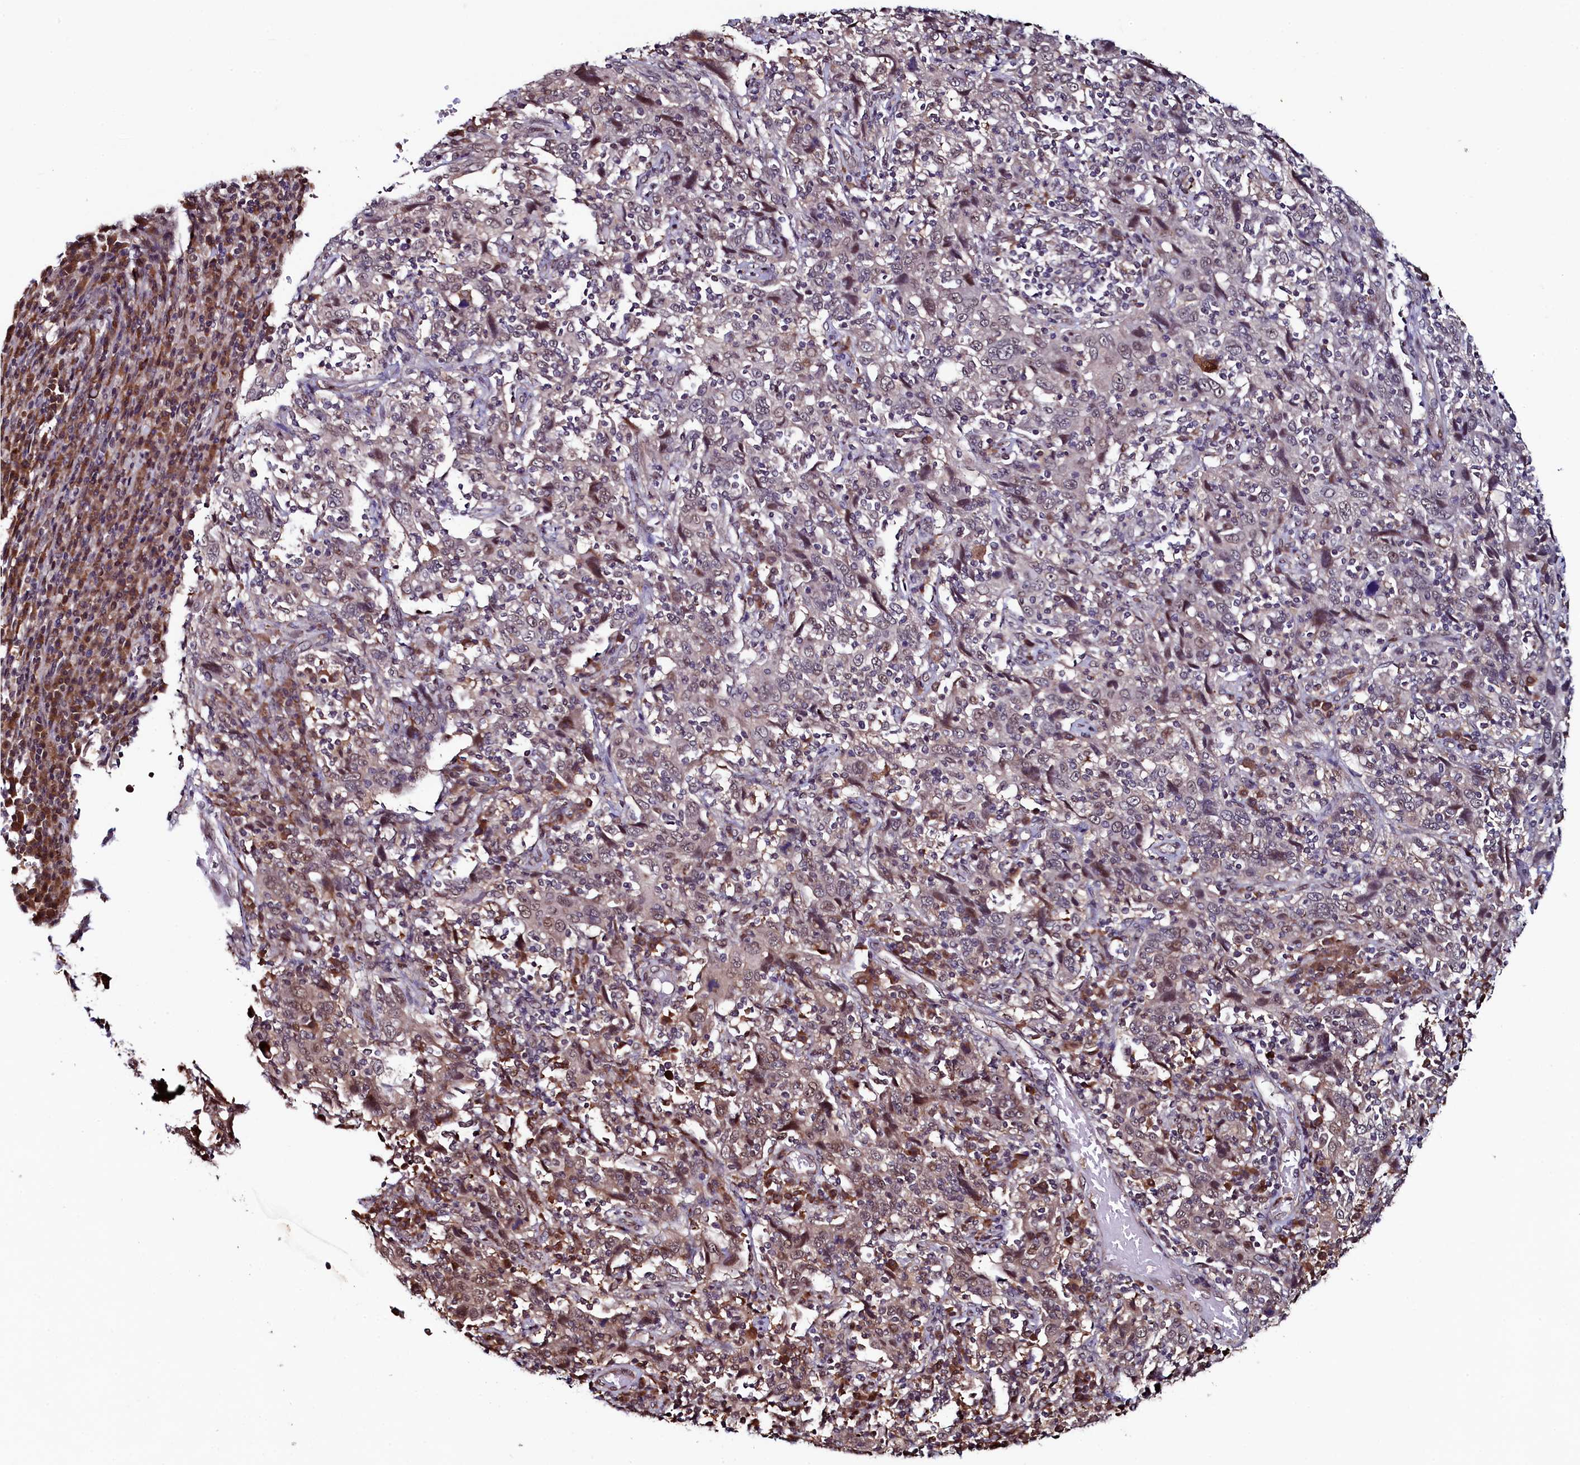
{"staining": {"intensity": "weak", "quantity": "<25%", "location": "cytoplasmic/membranous,nuclear"}, "tissue": "cervical cancer", "cell_type": "Tumor cells", "image_type": "cancer", "snomed": [{"axis": "morphology", "description": "Squamous cell carcinoma, NOS"}, {"axis": "topography", "description": "Cervix"}], "caption": "An immunohistochemistry micrograph of squamous cell carcinoma (cervical) is shown. There is no staining in tumor cells of squamous cell carcinoma (cervical).", "gene": "LEO1", "patient": {"sex": "female", "age": 46}}